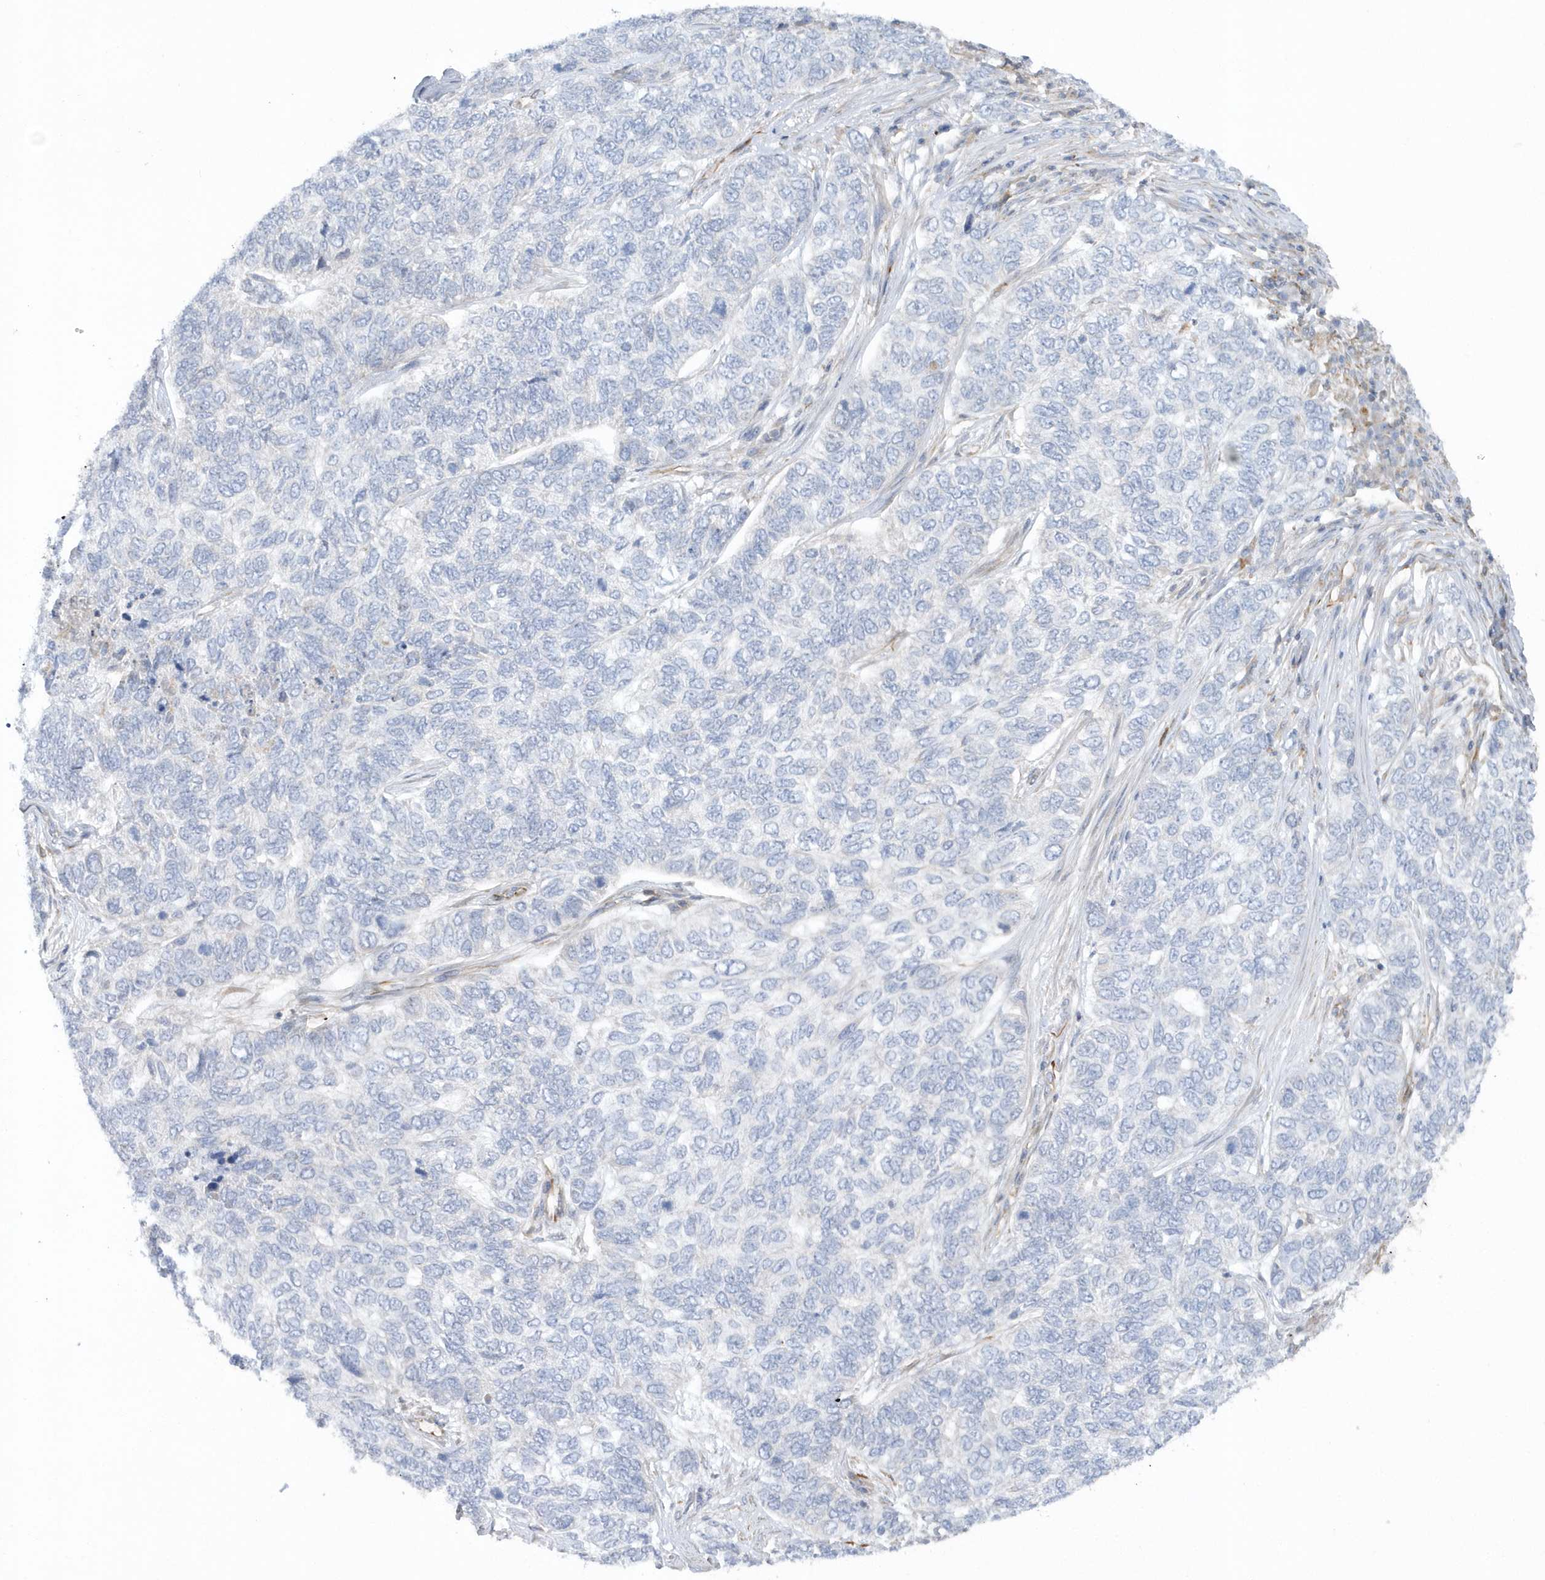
{"staining": {"intensity": "negative", "quantity": "none", "location": "none"}, "tissue": "skin cancer", "cell_type": "Tumor cells", "image_type": "cancer", "snomed": [{"axis": "morphology", "description": "Basal cell carcinoma"}, {"axis": "topography", "description": "Skin"}], "caption": "Skin basal cell carcinoma was stained to show a protein in brown. There is no significant positivity in tumor cells.", "gene": "RAB17", "patient": {"sex": "female", "age": 65}}